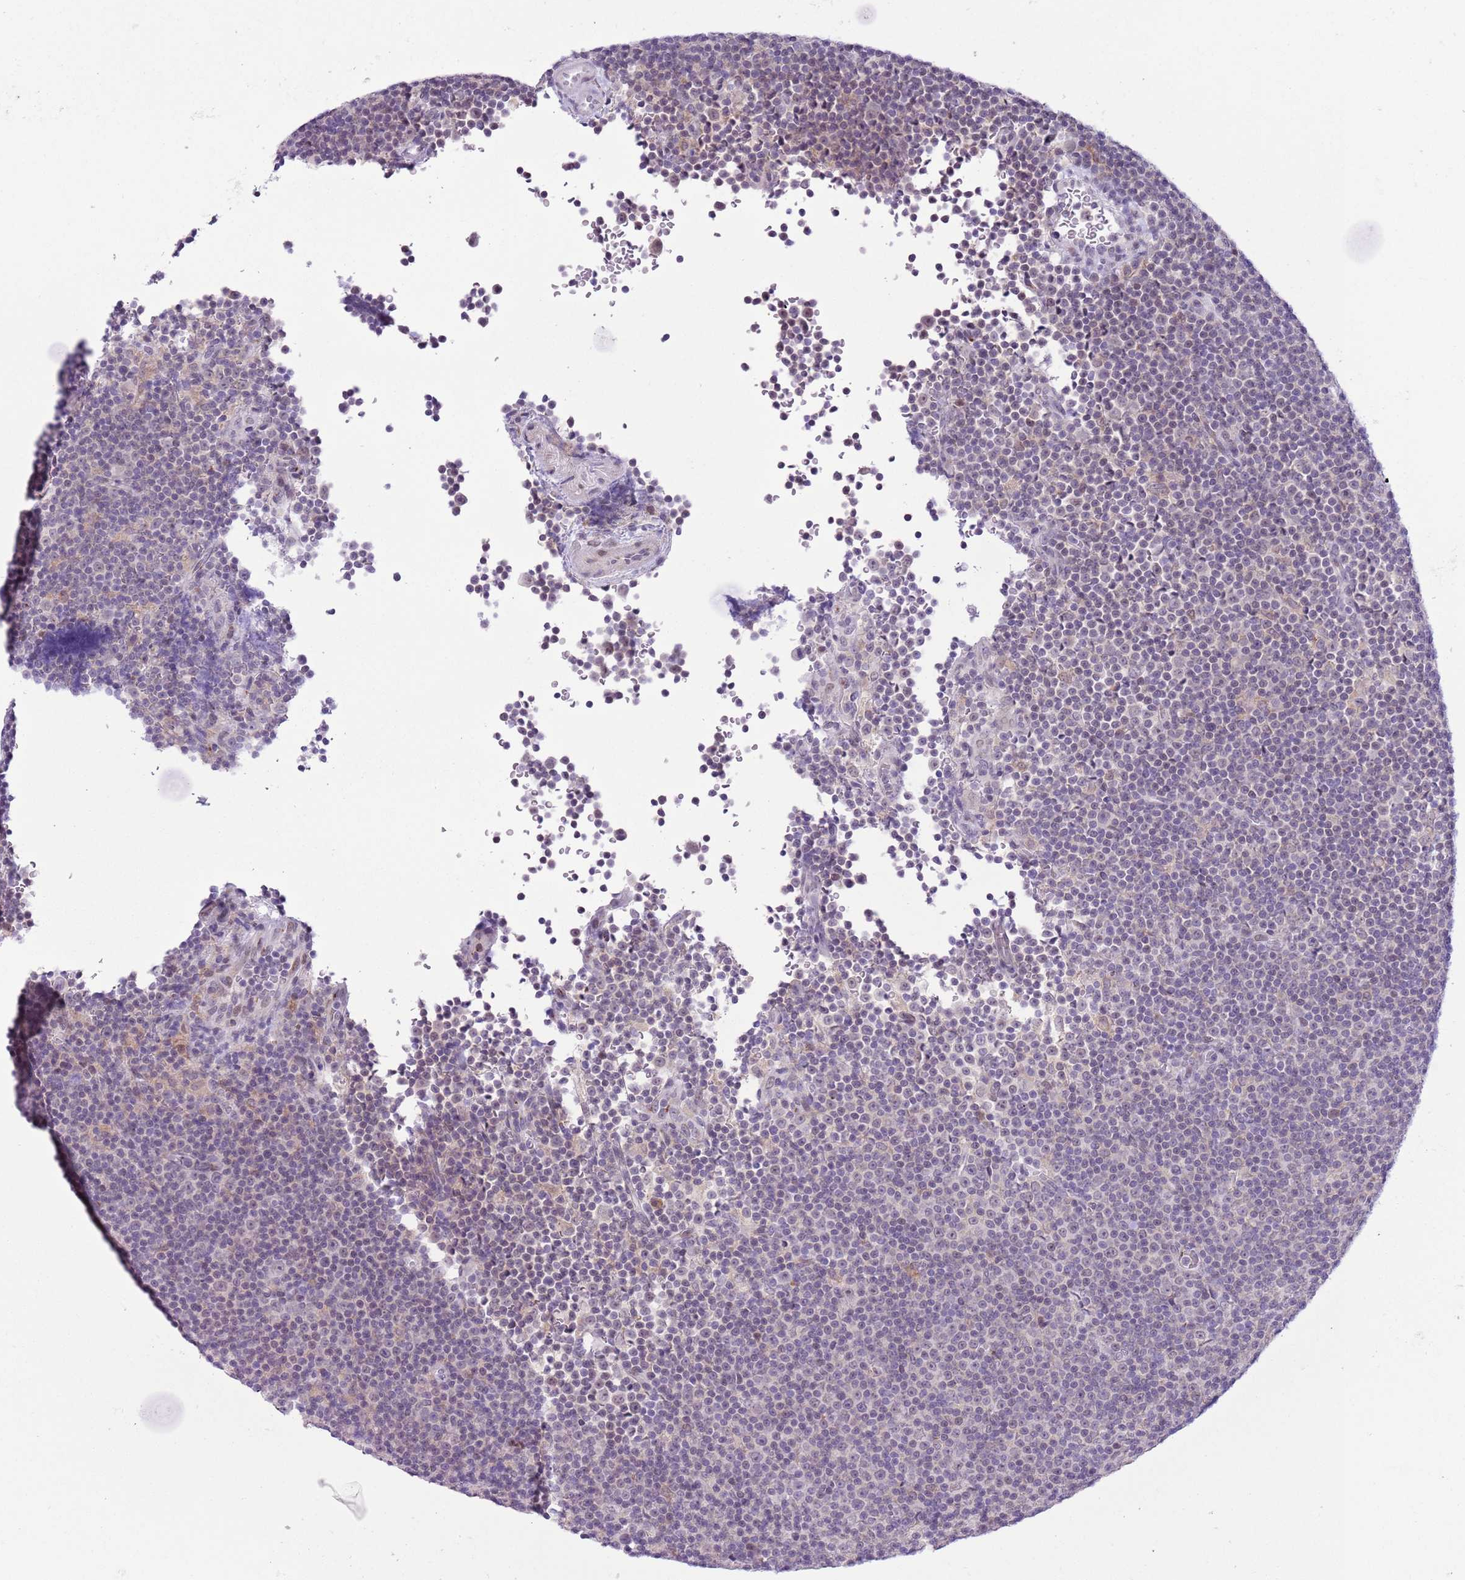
{"staining": {"intensity": "negative", "quantity": "none", "location": "none"}, "tissue": "lymphoma", "cell_type": "Tumor cells", "image_type": "cancer", "snomed": [{"axis": "morphology", "description": "Malignant lymphoma, non-Hodgkin's type, Low grade"}, {"axis": "topography", "description": "Lymph node"}], "caption": "Lymphoma was stained to show a protein in brown. There is no significant positivity in tumor cells.", "gene": "ZNF576", "patient": {"sex": "female", "age": 67}}